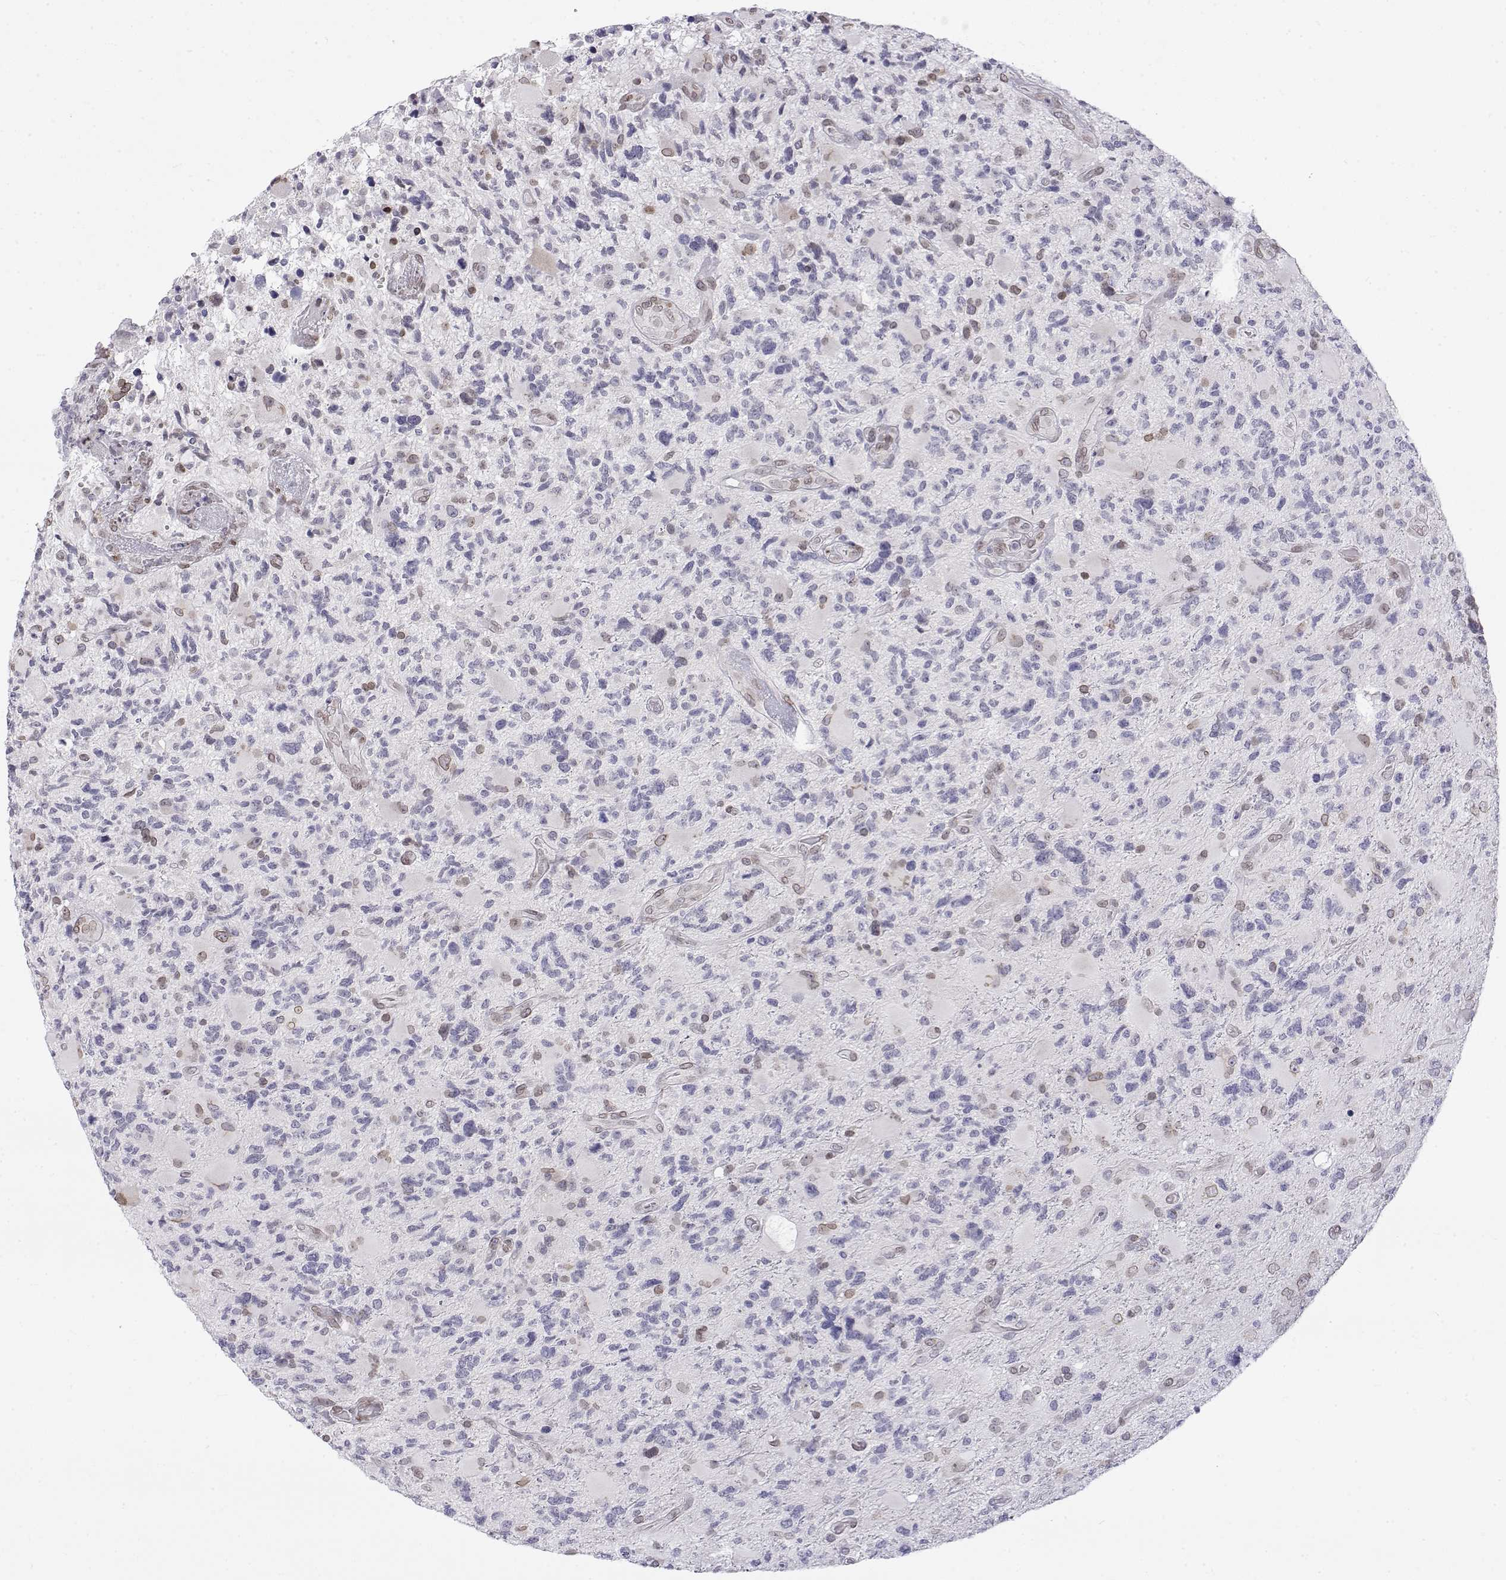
{"staining": {"intensity": "weak", "quantity": "<25%", "location": "nuclear"}, "tissue": "glioma", "cell_type": "Tumor cells", "image_type": "cancer", "snomed": [{"axis": "morphology", "description": "Glioma, malignant, High grade"}, {"axis": "topography", "description": "Brain"}], "caption": "Malignant glioma (high-grade) was stained to show a protein in brown. There is no significant staining in tumor cells.", "gene": "ZNF532", "patient": {"sex": "female", "age": 71}}